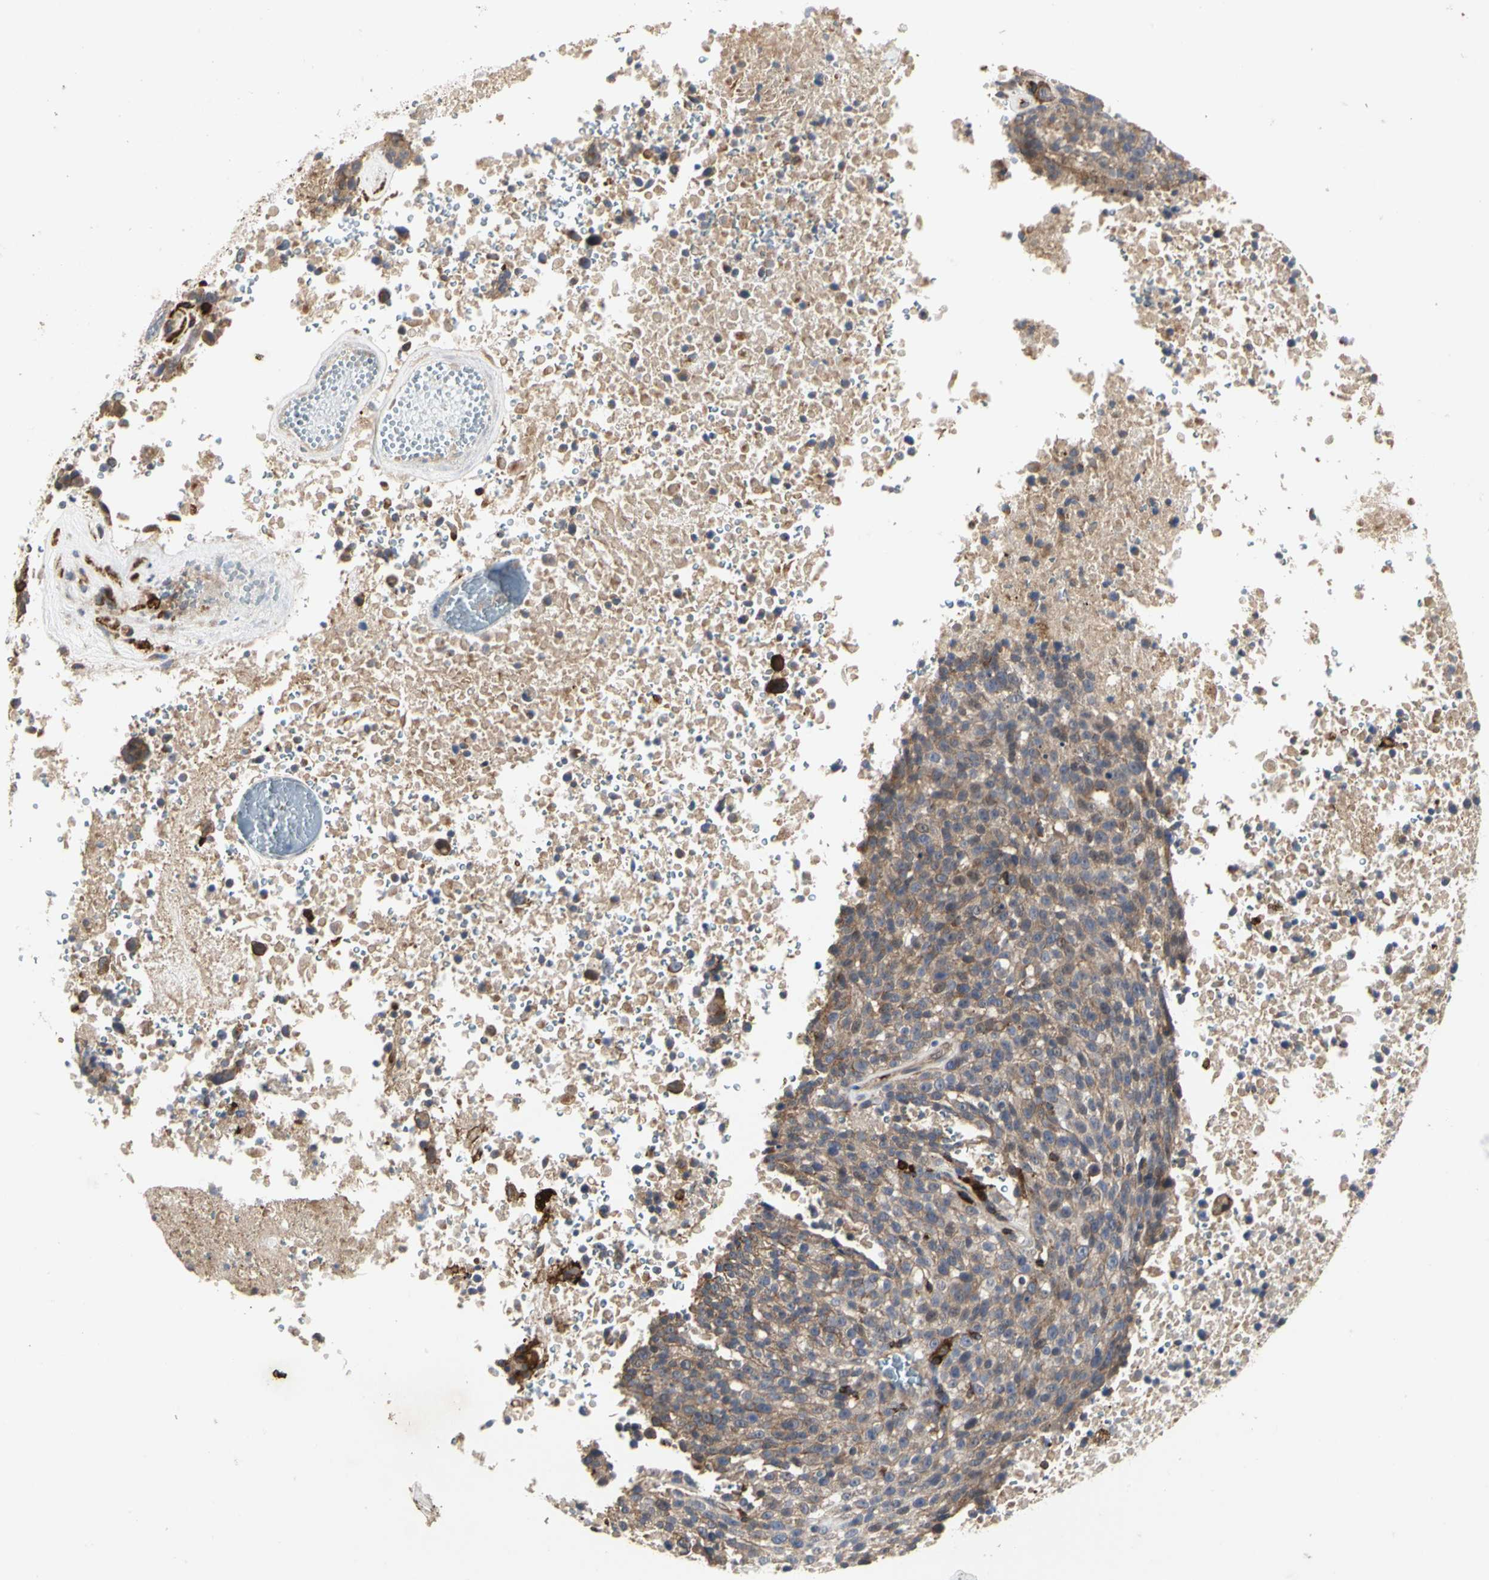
{"staining": {"intensity": "moderate", "quantity": ">75%", "location": "cytoplasmic/membranous"}, "tissue": "melanoma", "cell_type": "Tumor cells", "image_type": "cancer", "snomed": [{"axis": "morphology", "description": "Malignant melanoma, Metastatic site"}, {"axis": "topography", "description": "Cerebral cortex"}], "caption": "An image showing moderate cytoplasmic/membranous positivity in about >75% of tumor cells in malignant melanoma (metastatic site), as visualized by brown immunohistochemical staining.", "gene": "NAPG", "patient": {"sex": "female", "age": 52}}